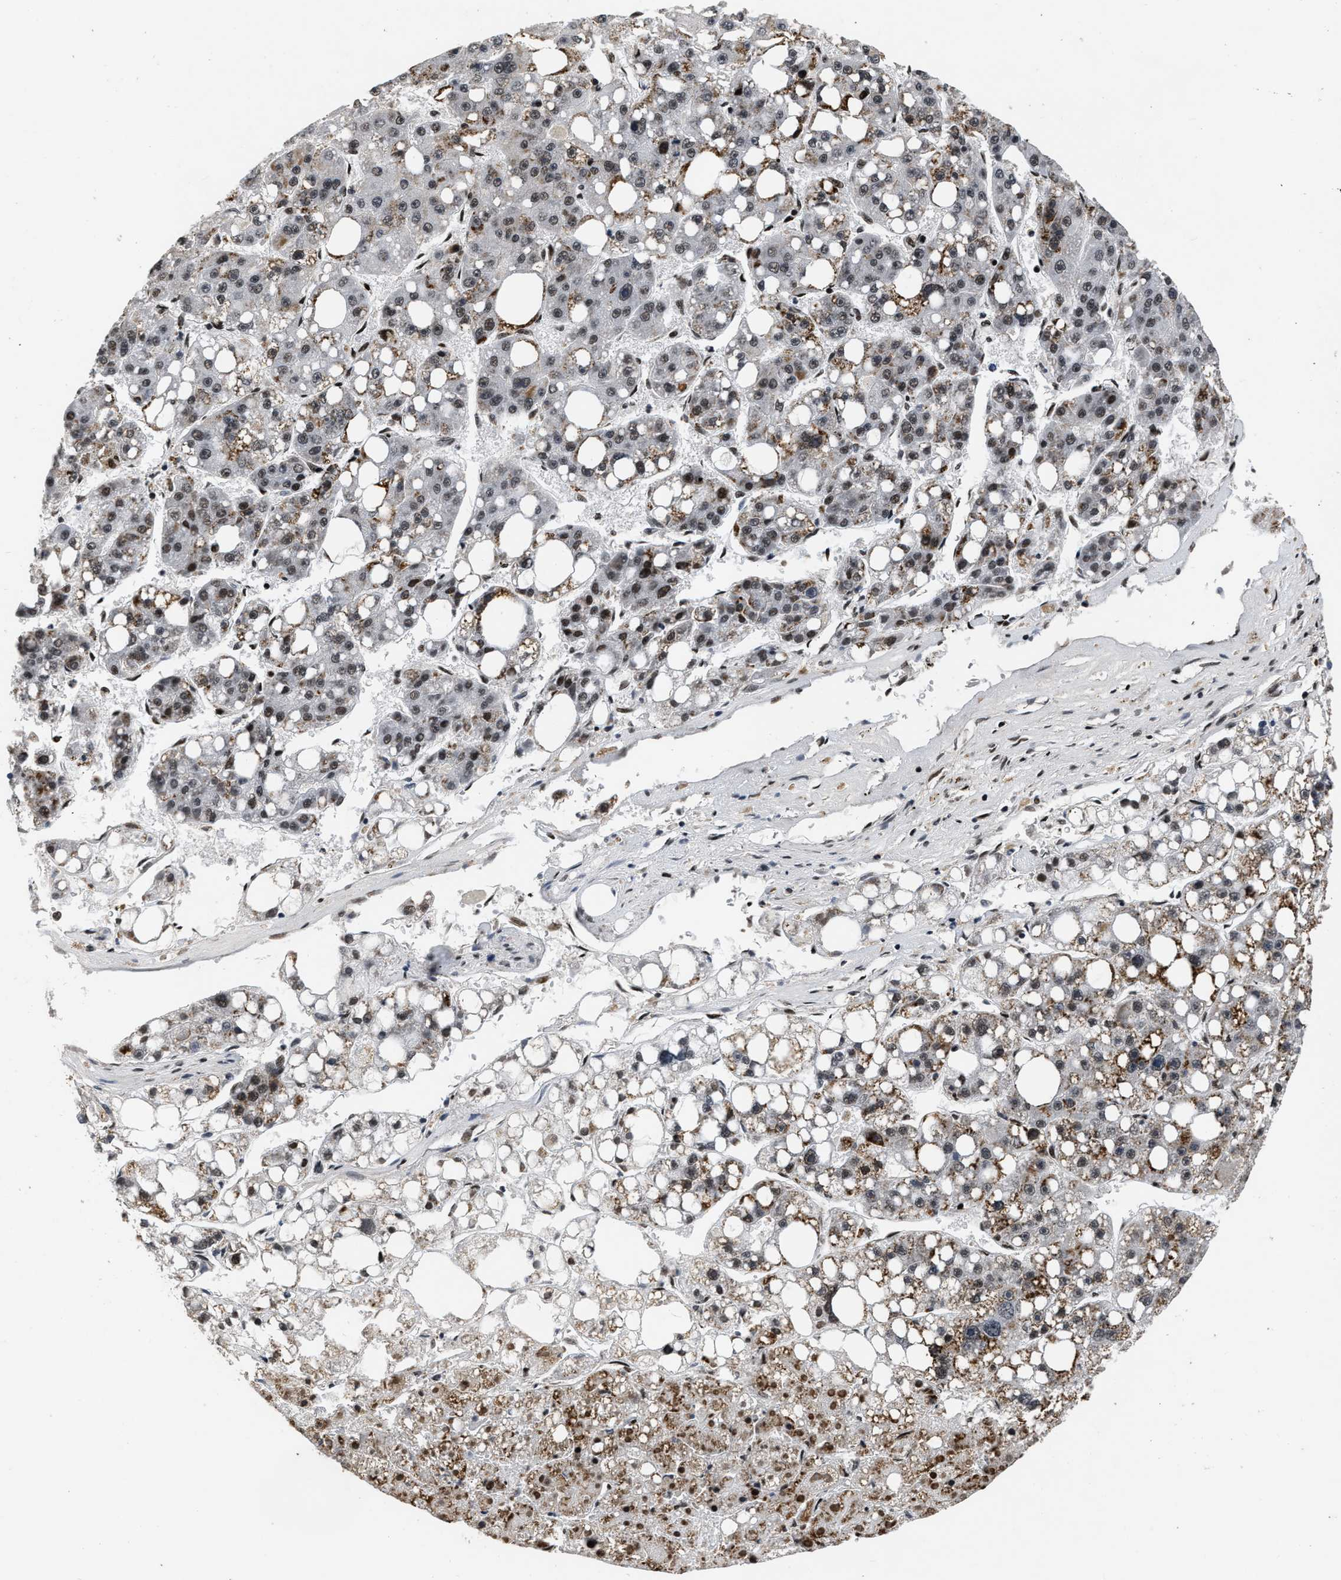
{"staining": {"intensity": "moderate", "quantity": ">75%", "location": "cytoplasmic/membranous,nuclear"}, "tissue": "liver cancer", "cell_type": "Tumor cells", "image_type": "cancer", "snomed": [{"axis": "morphology", "description": "Carcinoma, Hepatocellular, NOS"}, {"axis": "topography", "description": "Liver"}], "caption": "Hepatocellular carcinoma (liver) stained with a brown dye exhibits moderate cytoplasmic/membranous and nuclear positive expression in about >75% of tumor cells.", "gene": "SMARCB1", "patient": {"sex": "female", "age": 61}}